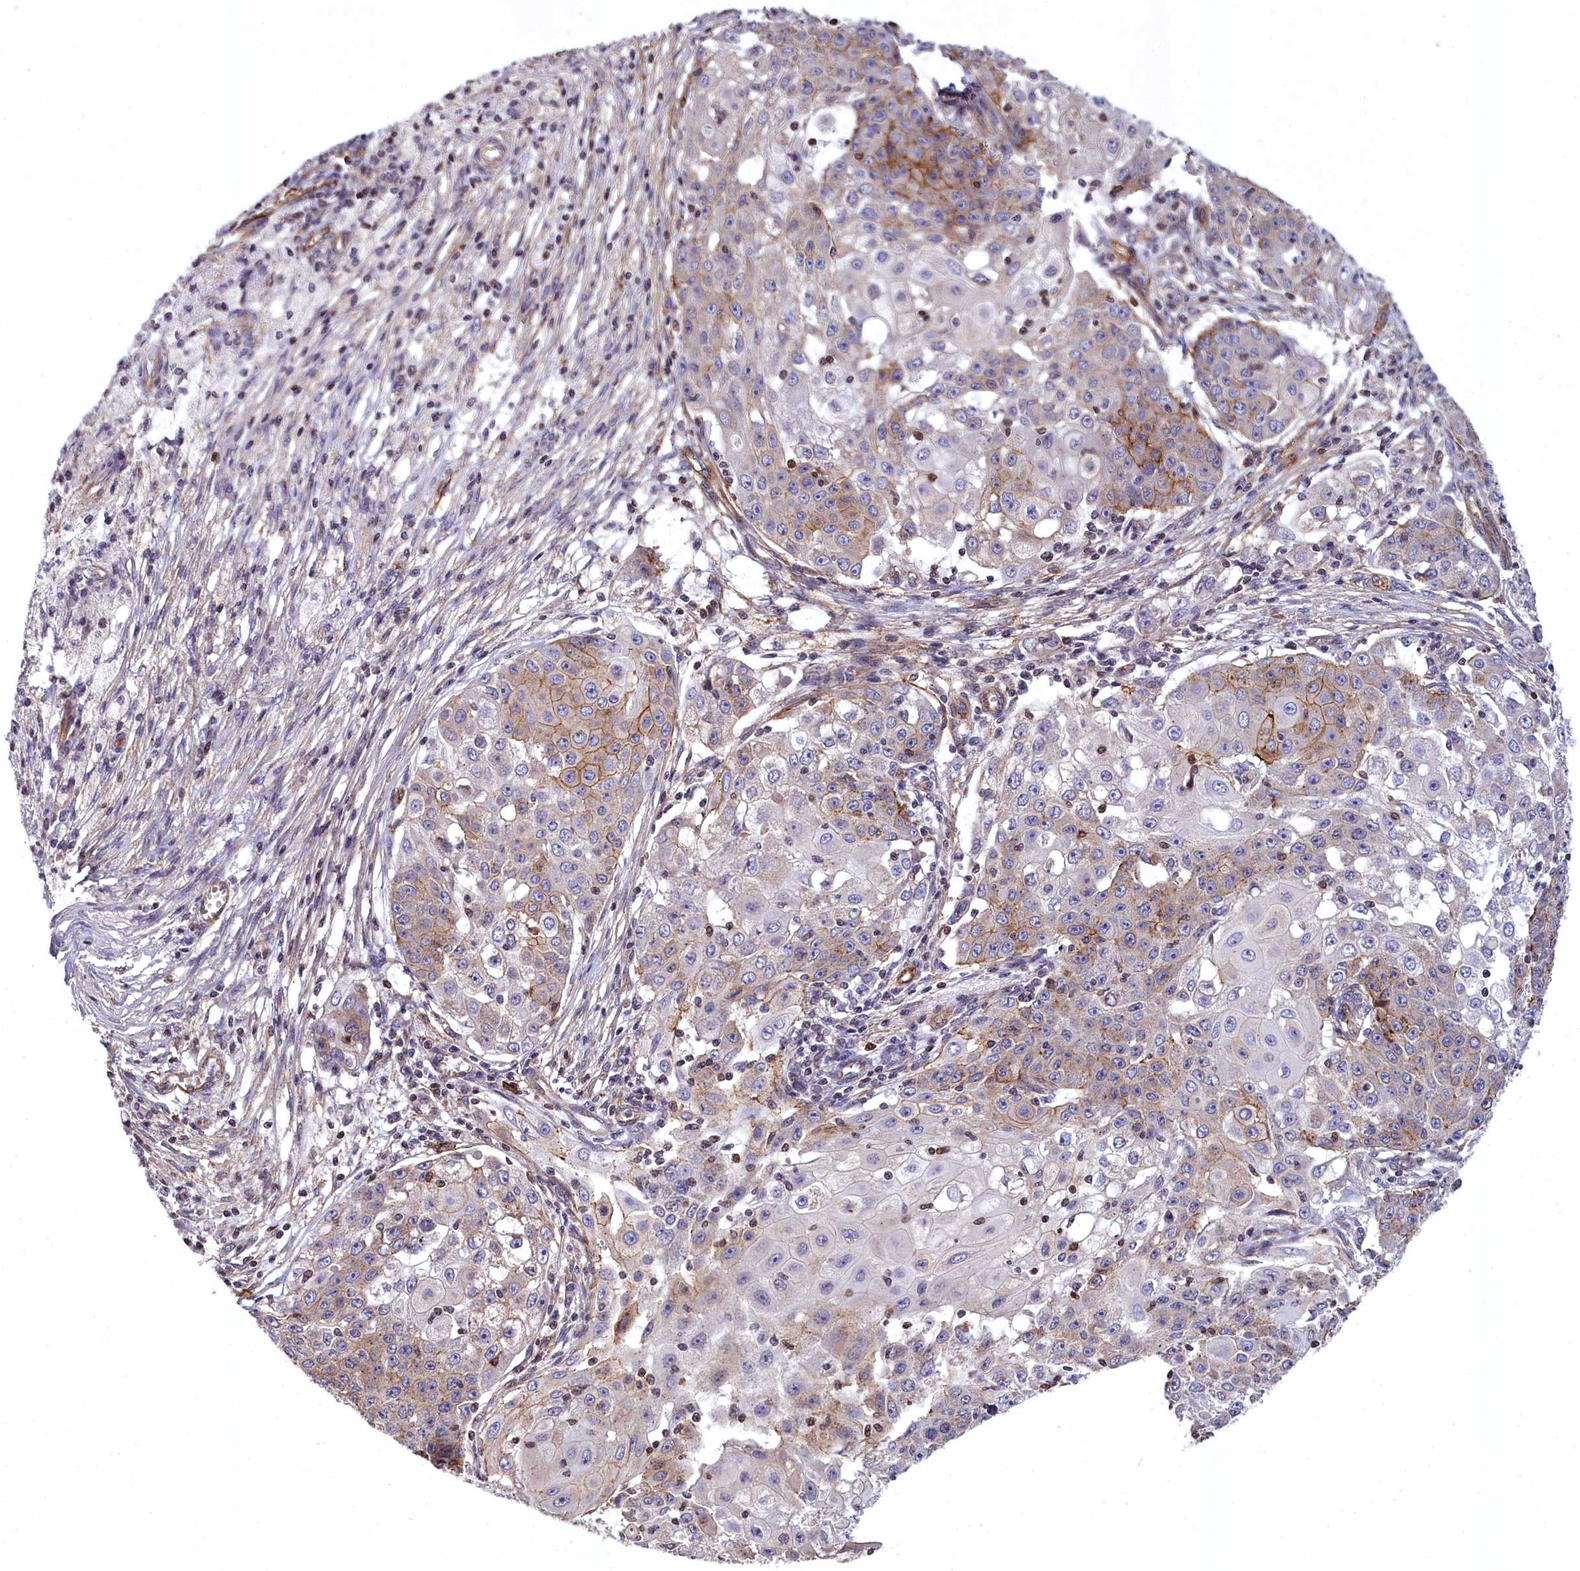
{"staining": {"intensity": "moderate", "quantity": "<25%", "location": "cytoplasmic/membranous"}, "tissue": "ovarian cancer", "cell_type": "Tumor cells", "image_type": "cancer", "snomed": [{"axis": "morphology", "description": "Carcinoma, endometroid"}, {"axis": "topography", "description": "Ovary"}], "caption": "IHC histopathology image of endometroid carcinoma (ovarian) stained for a protein (brown), which exhibits low levels of moderate cytoplasmic/membranous staining in about <25% of tumor cells.", "gene": "ZNF2", "patient": {"sex": "female", "age": 42}}